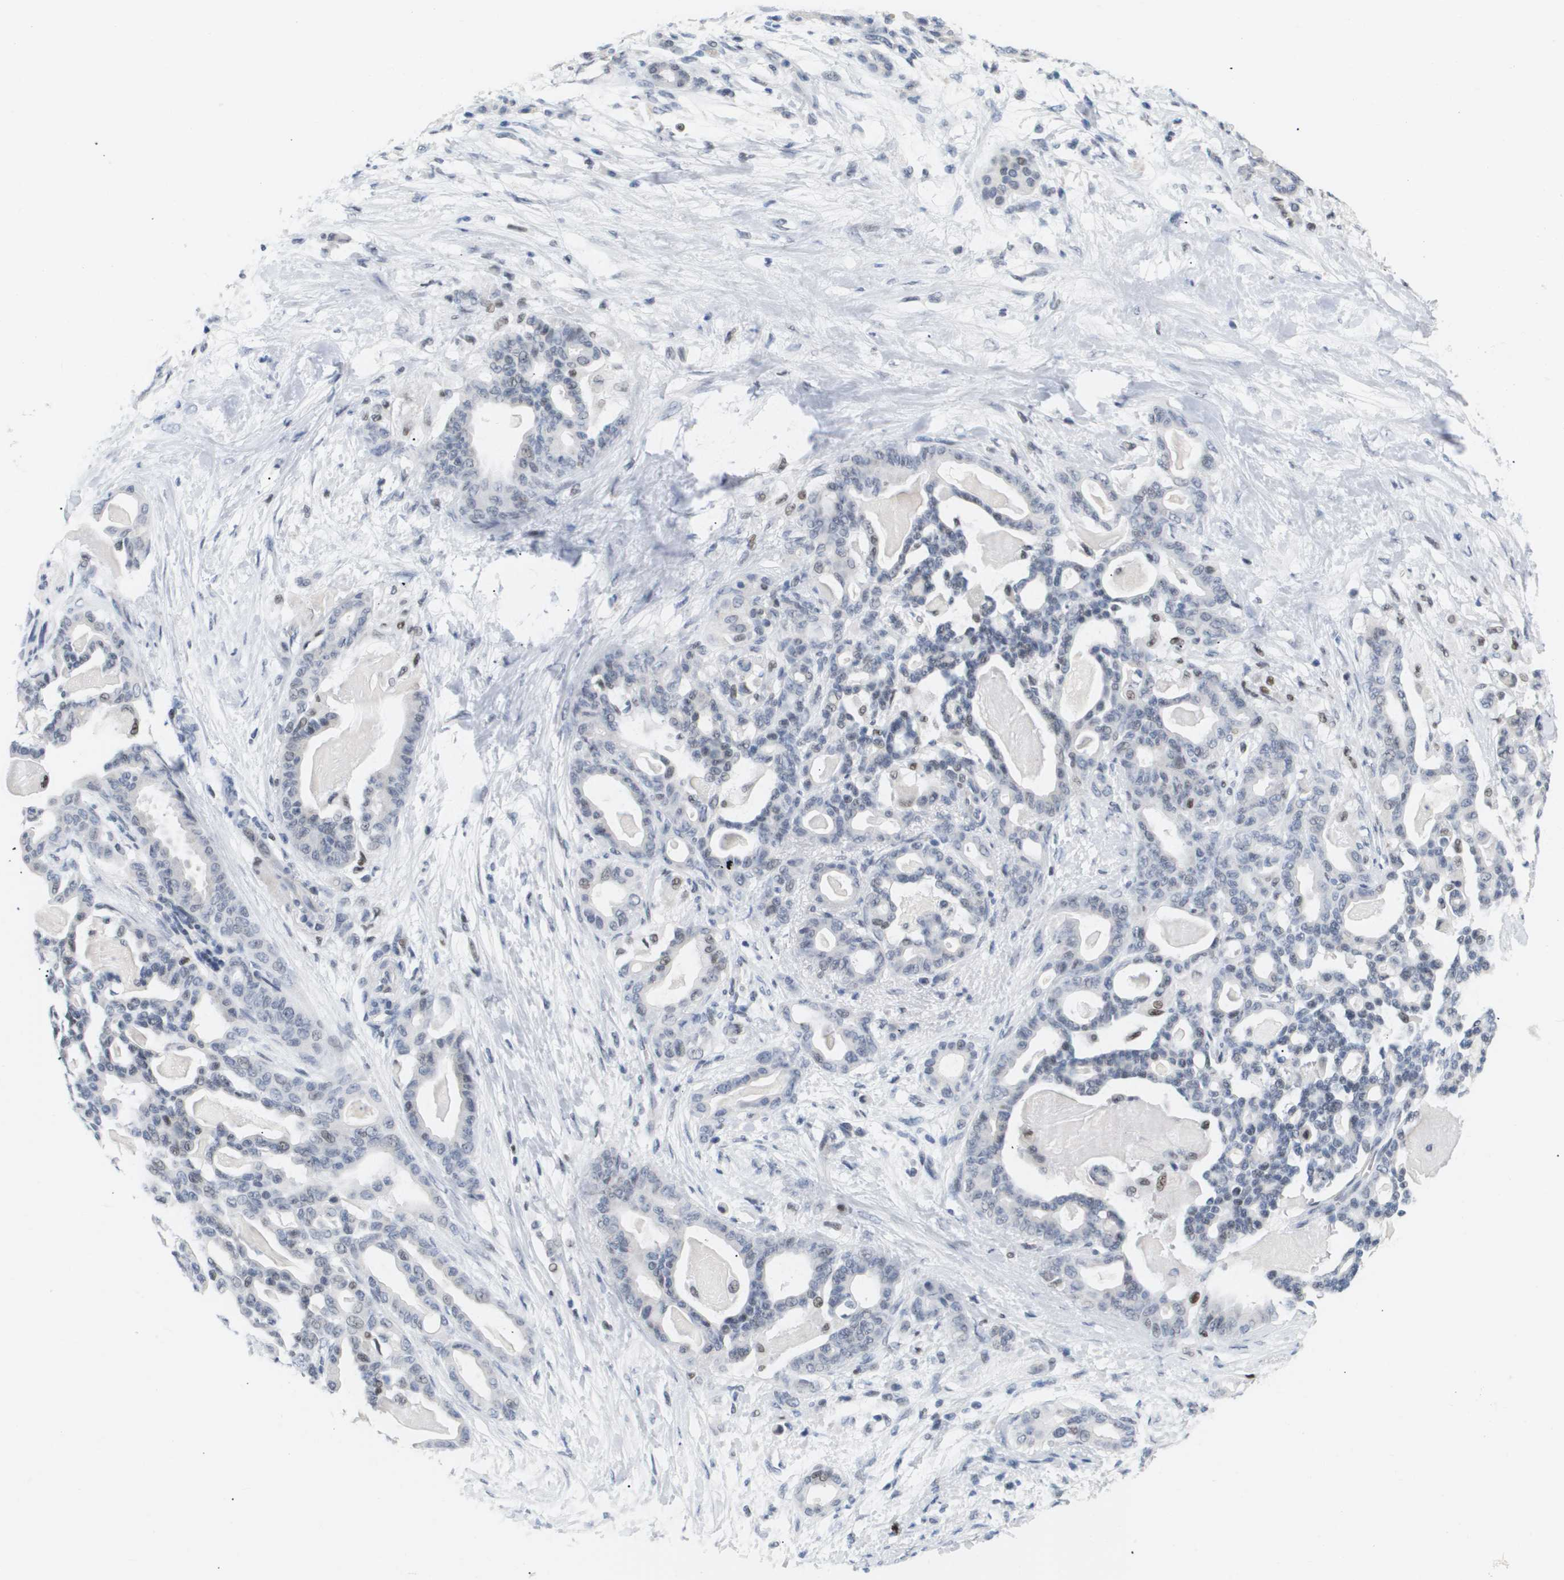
{"staining": {"intensity": "negative", "quantity": "none", "location": "none"}, "tissue": "pancreatic cancer", "cell_type": "Tumor cells", "image_type": "cancer", "snomed": [{"axis": "morphology", "description": "Adenocarcinoma, NOS"}, {"axis": "topography", "description": "Pancreas"}], "caption": "Micrograph shows no significant protein staining in tumor cells of adenocarcinoma (pancreatic).", "gene": "PPARD", "patient": {"sex": "male", "age": 63}}